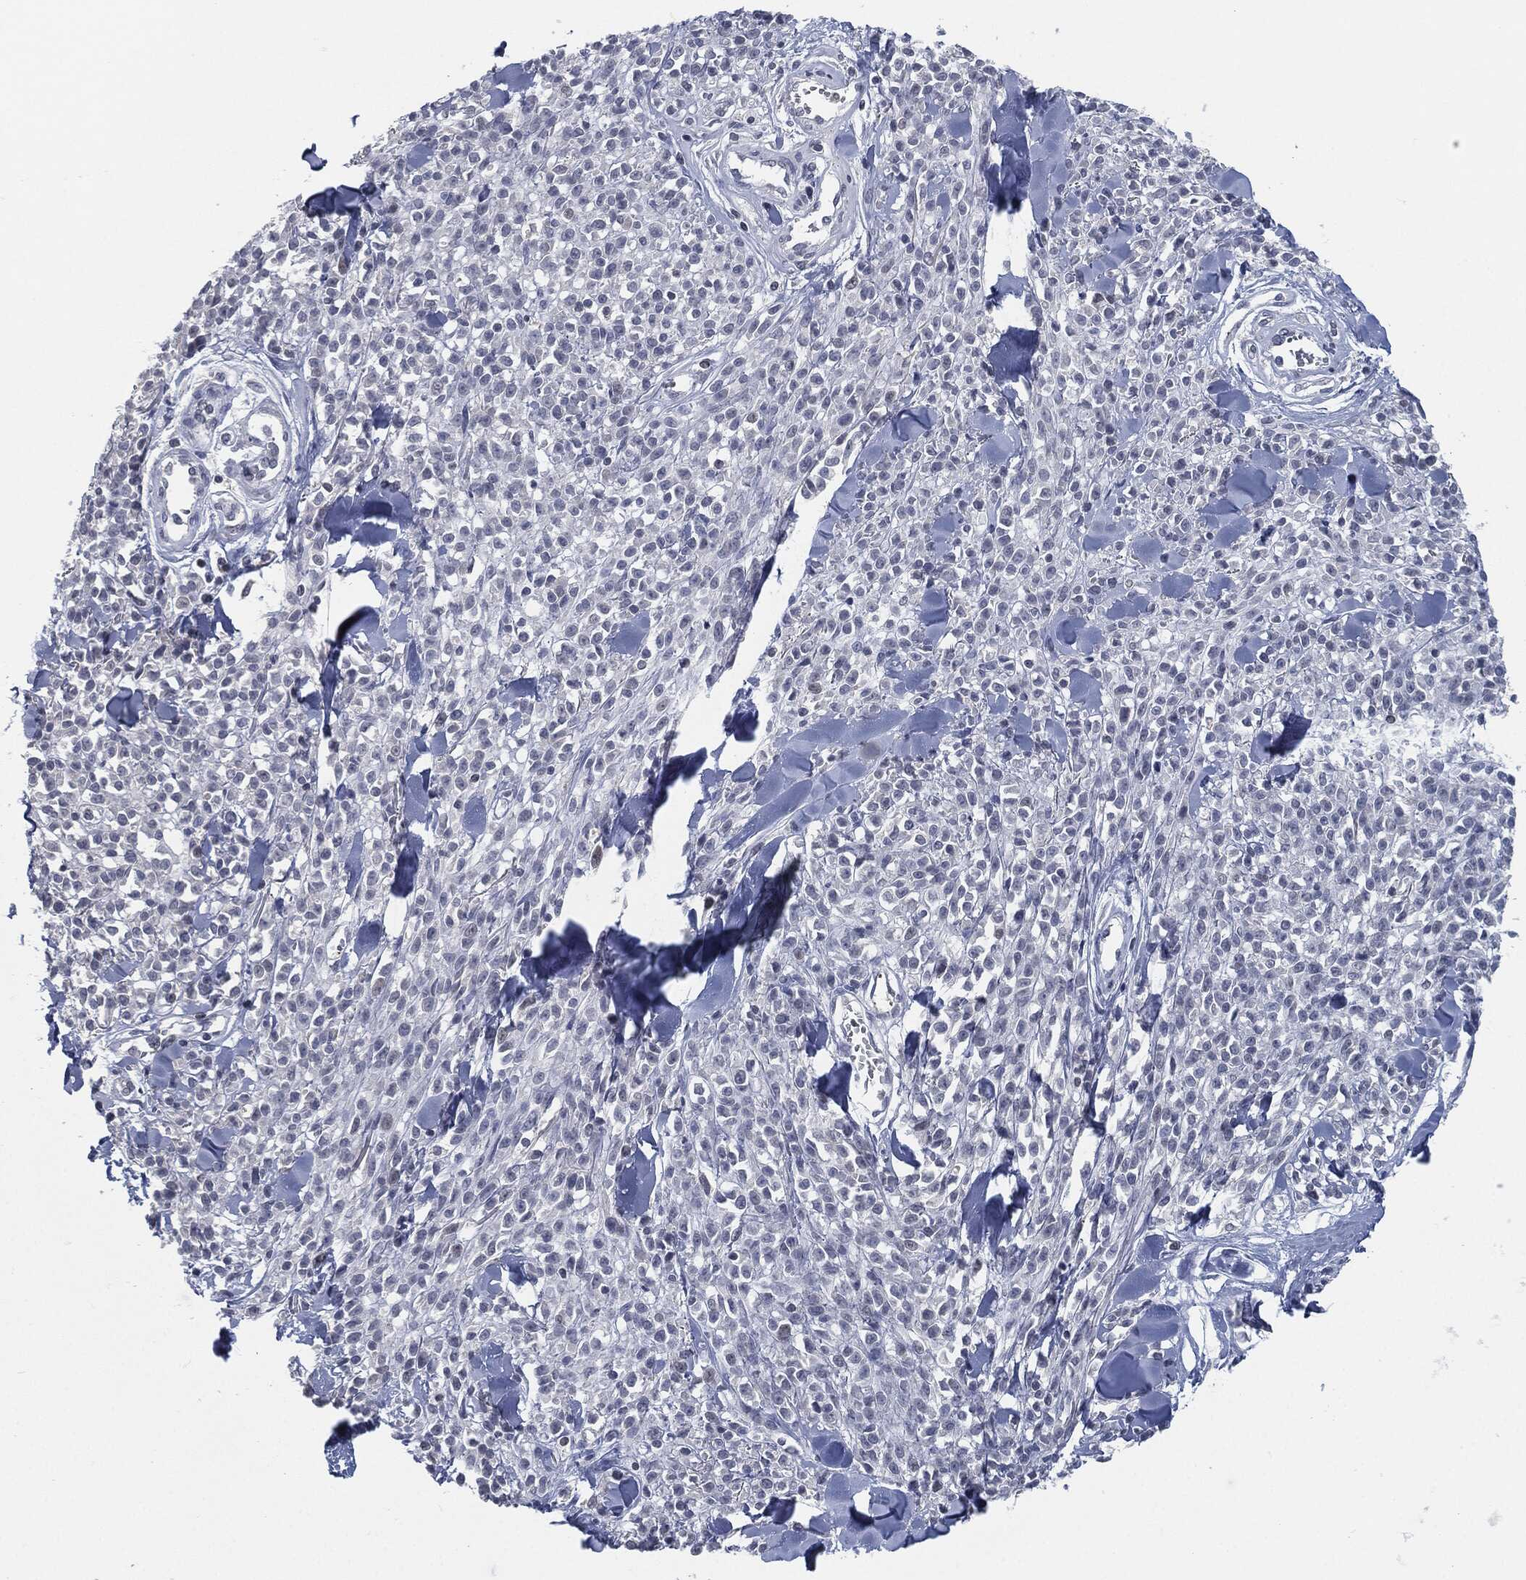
{"staining": {"intensity": "negative", "quantity": "none", "location": "none"}, "tissue": "melanoma", "cell_type": "Tumor cells", "image_type": "cancer", "snomed": [{"axis": "morphology", "description": "Malignant melanoma, NOS"}, {"axis": "topography", "description": "Skin"}, {"axis": "topography", "description": "Skin of trunk"}], "caption": "Immunohistochemistry photomicrograph of neoplastic tissue: human melanoma stained with DAB (3,3'-diaminobenzidine) shows no significant protein expression in tumor cells.", "gene": "PROM1", "patient": {"sex": "male", "age": 74}}